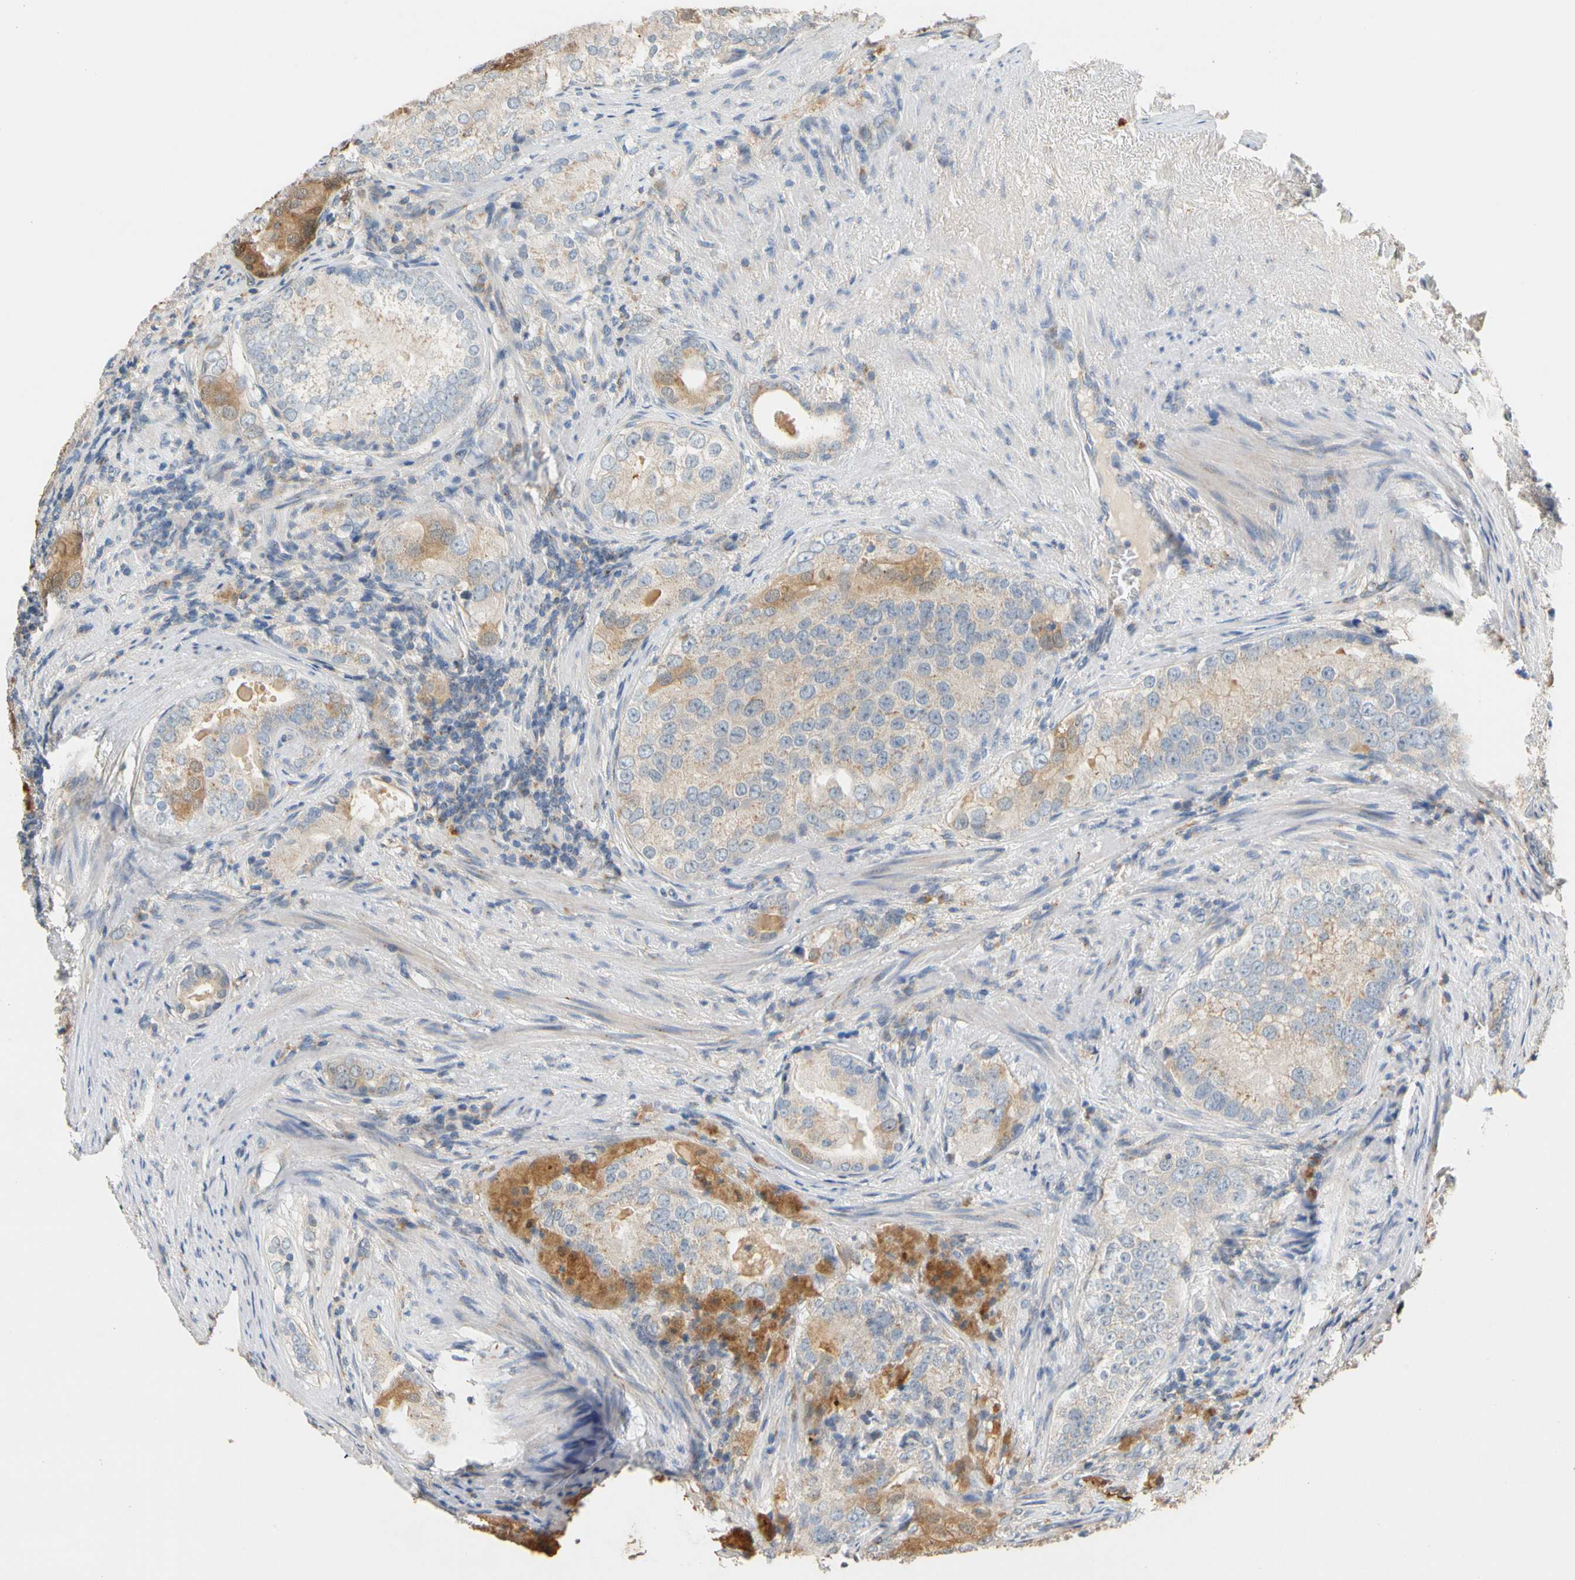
{"staining": {"intensity": "weak", "quantity": ">75%", "location": "cytoplasmic/membranous"}, "tissue": "prostate cancer", "cell_type": "Tumor cells", "image_type": "cancer", "snomed": [{"axis": "morphology", "description": "Adenocarcinoma, High grade"}, {"axis": "topography", "description": "Prostate"}], "caption": "Tumor cells exhibit low levels of weak cytoplasmic/membranous expression in approximately >75% of cells in human prostate cancer (high-grade adenocarcinoma).", "gene": "GPSM2", "patient": {"sex": "male", "age": 66}}